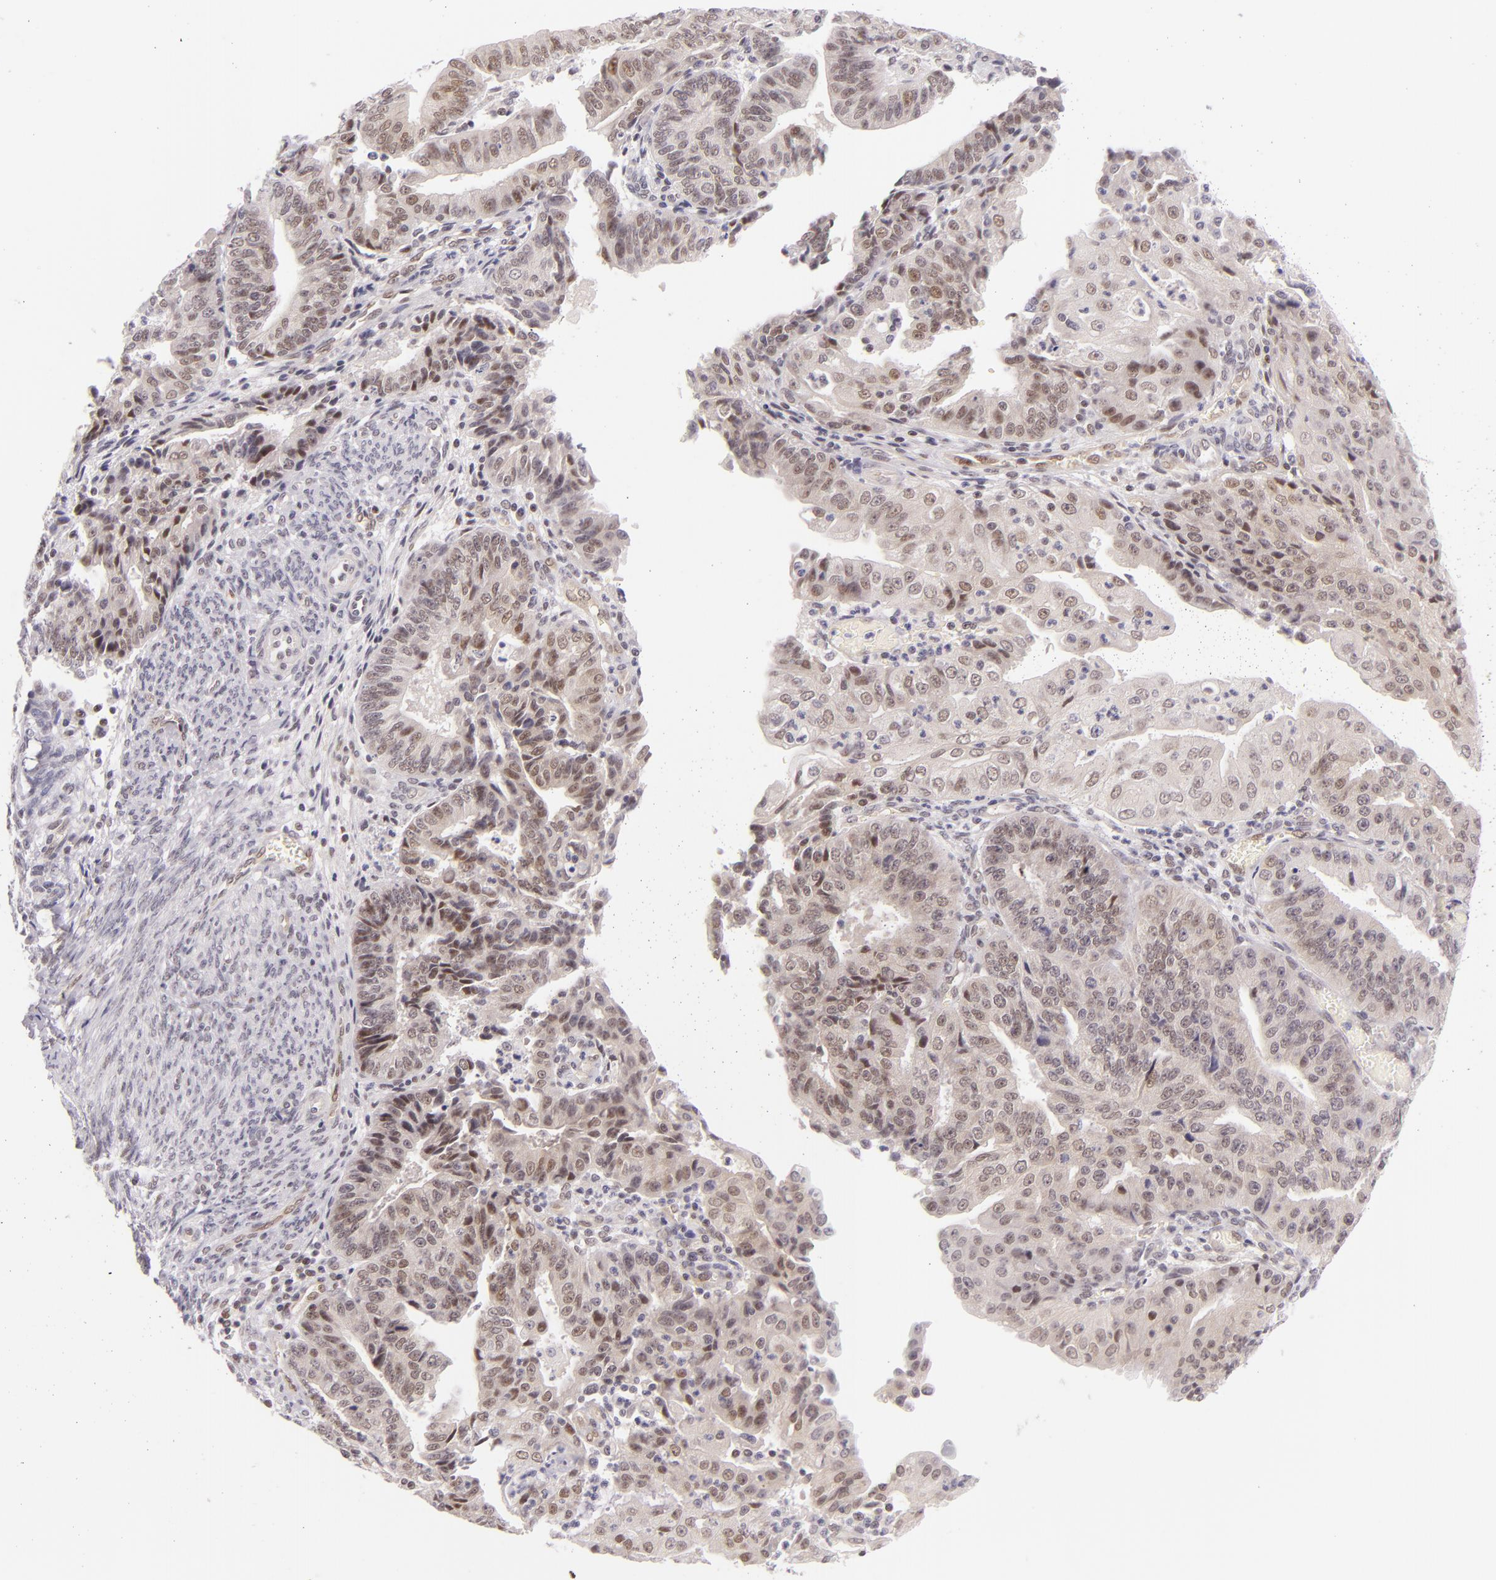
{"staining": {"intensity": "weak", "quantity": "25%-75%", "location": "cytoplasmic/membranous,nuclear"}, "tissue": "endometrial cancer", "cell_type": "Tumor cells", "image_type": "cancer", "snomed": [{"axis": "morphology", "description": "Adenocarcinoma, NOS"}, {"axis": "topography", "description": "Endometrium"}], "caption": "IHC of human adenocarcinoma (endometrial) reveals low levels of weak cytoplasmic/membranous and nuclear positivity in about 25%-75% of tumor cells. The staining was performed using DAB, with brown indicating positive protein expression. Nuclei are stained blue with hematoxylin.", "gene": "BCL3", "patient": {"sex": "female", "age": 56}}